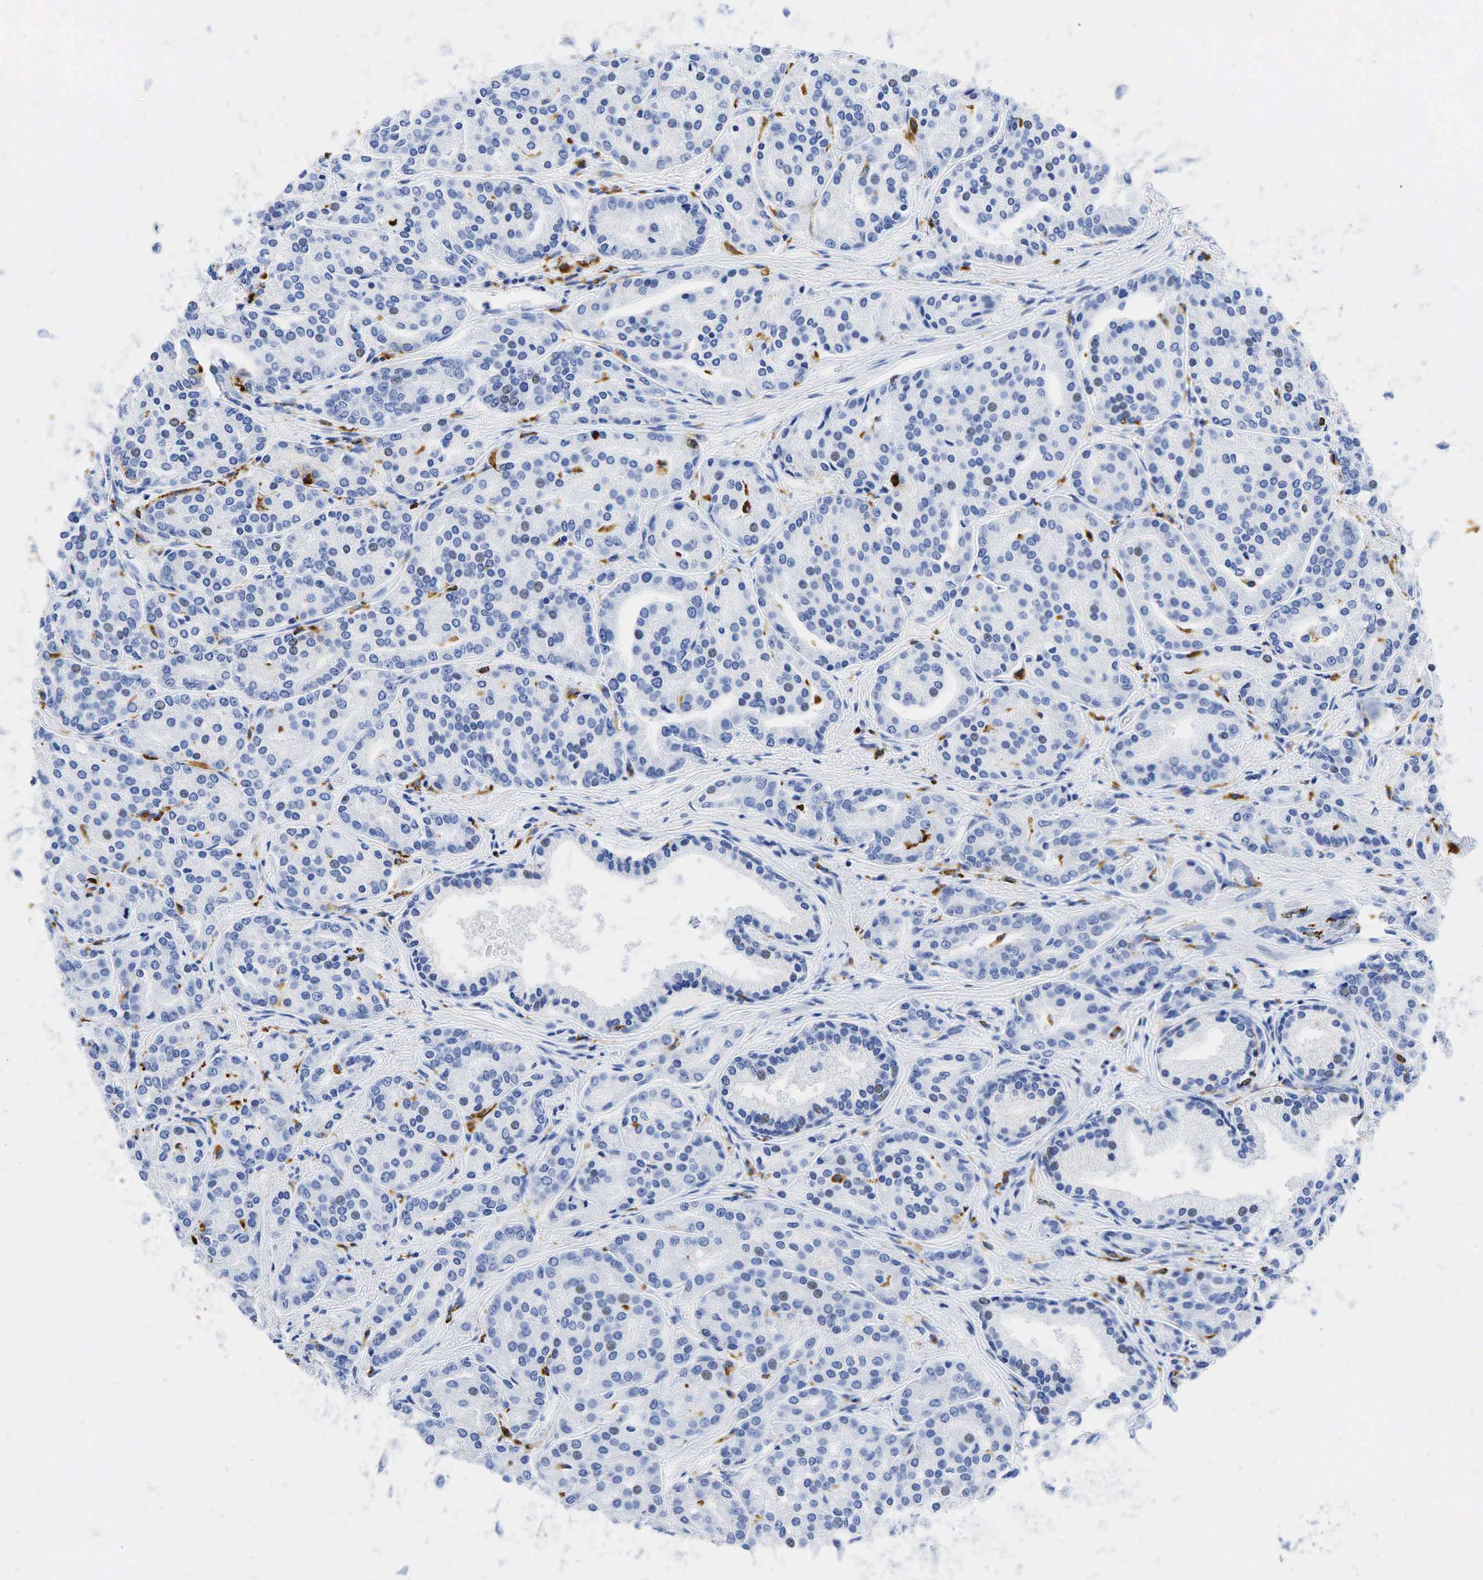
{"staining": {"intensity": "negative", "quantity": "none", "location": "none"}, "tissue": "prostate cancer", "cell_type": "Tumor cells", "image_type": "cancer", "snomed": [{"axis": "morphology", "description": "Adenocarcinoma, High grade"}, {"axis": "topography", "description": "Prostate"}], "caption": "Prostate high-grade adenocarcinoma stained for a protein using IHC exhibits no expression tumor cells.", "gene": "CD68", "patient": {"sex": "male", "age": 64}}